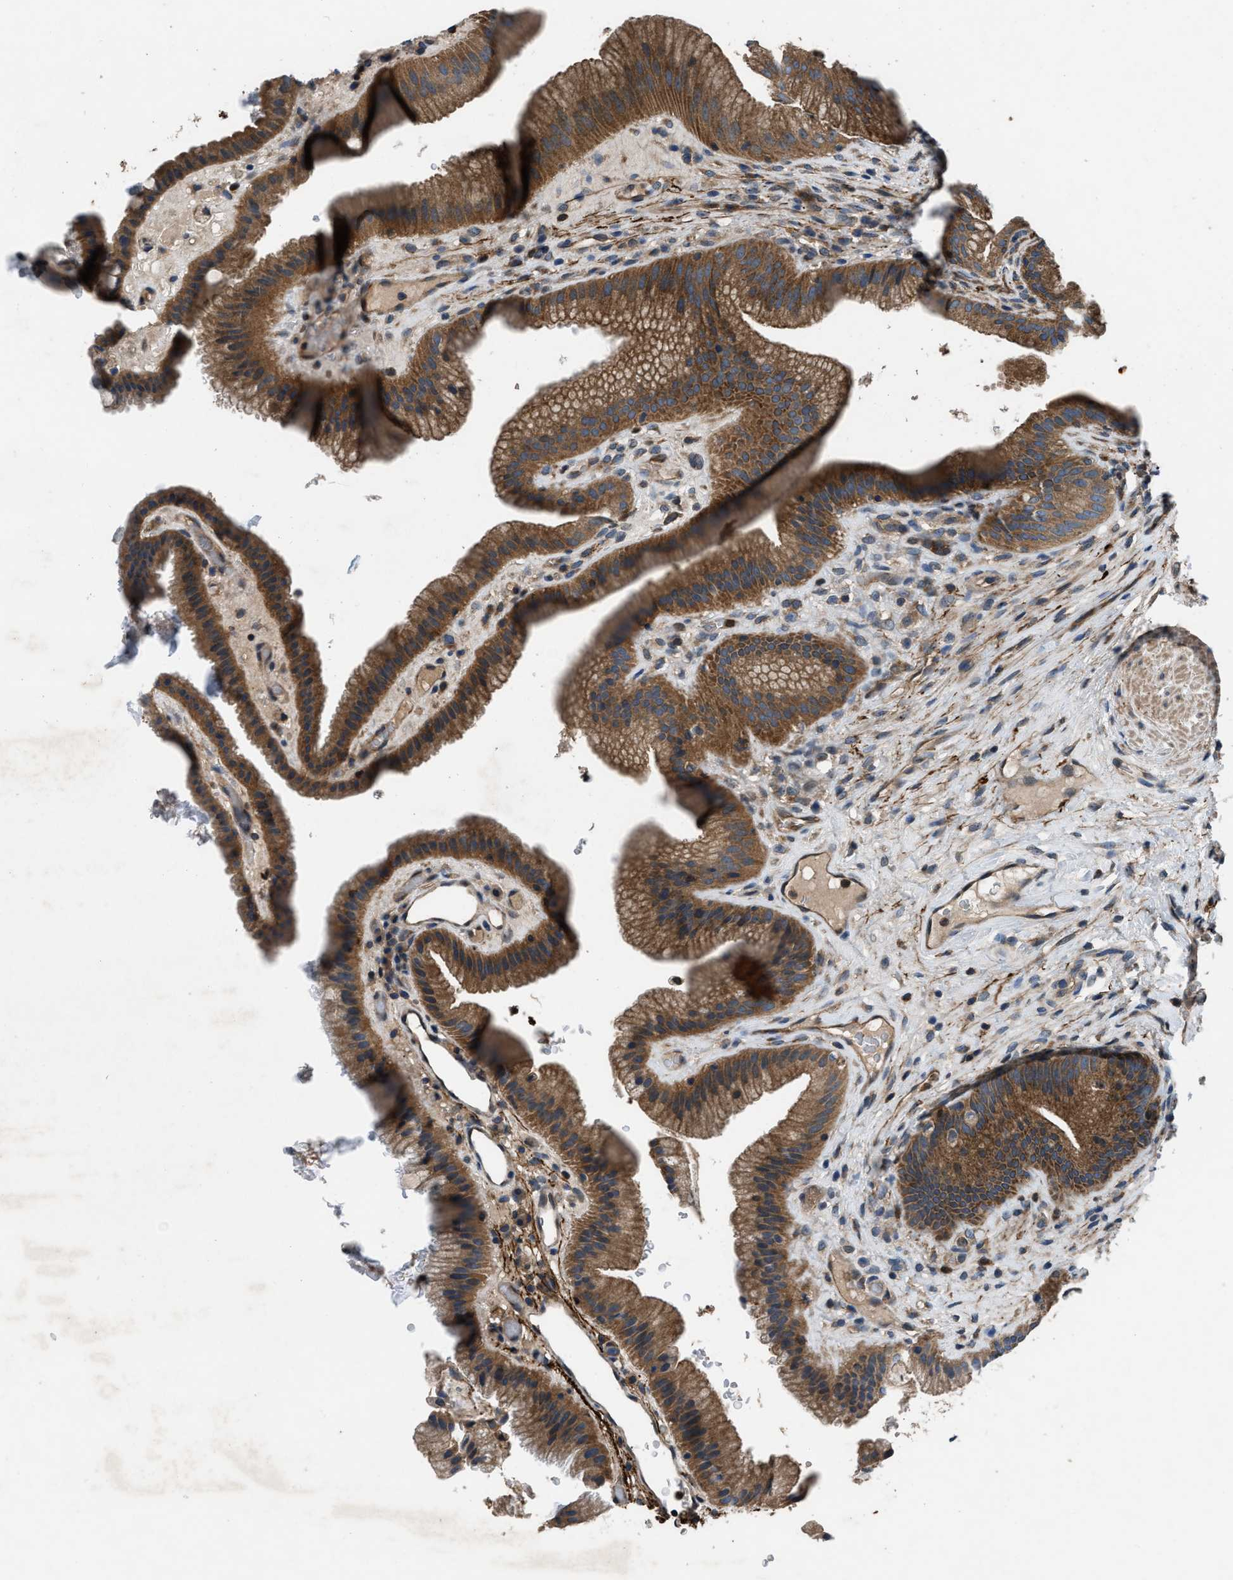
{"staining": {"intensity": "strong", "quantity": ">75%", "location": "cytoplasmic/membranous"}, "tissue": "gallbladder", "cell_type": "Glandular cells", "image_type": "normal", "snomed": [{"axis": "morphology", "description": "Normal tissue, NOS"}, {"axis": "topography", "description": "Gallbladder"}], "caption": "Protein staining of unremarkable gallbladder shows strong cytoplasmic/membranous staining in about >75% of glandular cells. Using DAB (3,3'-diaminobenzidine) (brown) and hematoxylin (blue) stains, captured at high magnification using brightfield microscopy.", "gene": "USP25", "patient": {"sex": "male", "age": 49}}